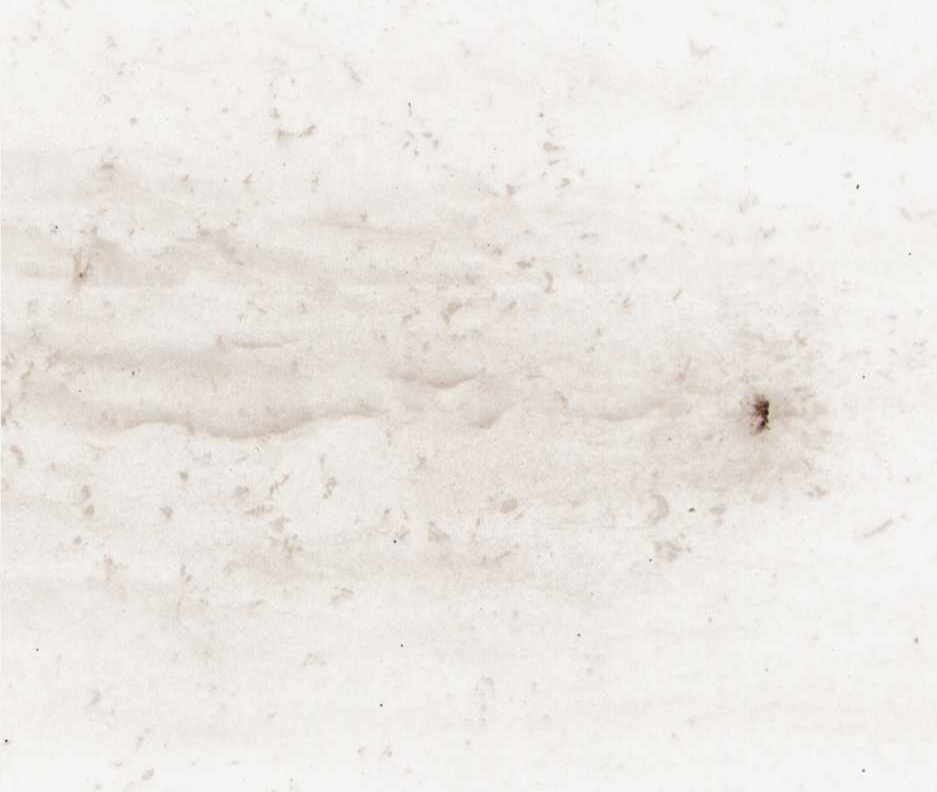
{"staining": {"intensity": "strong", "quantity": "<25%", "location": "cytoplasmic/membranous"}, "tissue": "adipose tissue", "cell_type": "Adipocytes", "image_type": "normal", "snomed": [{"axis": "morphology", "description": "Normal tissue, NOS"}, {"axis": "topography", "description": "Breast"}, {"axis": "topography", "description": "Adipose tissue"}], "caption": "A medium amount of strong cytoplasmic/membranous expression is appreciated in about <25% of adipocytes in unremarkable adipose tissue.", "gene": "TYROBP", "patient": {"sex": "female", "age": 25}}